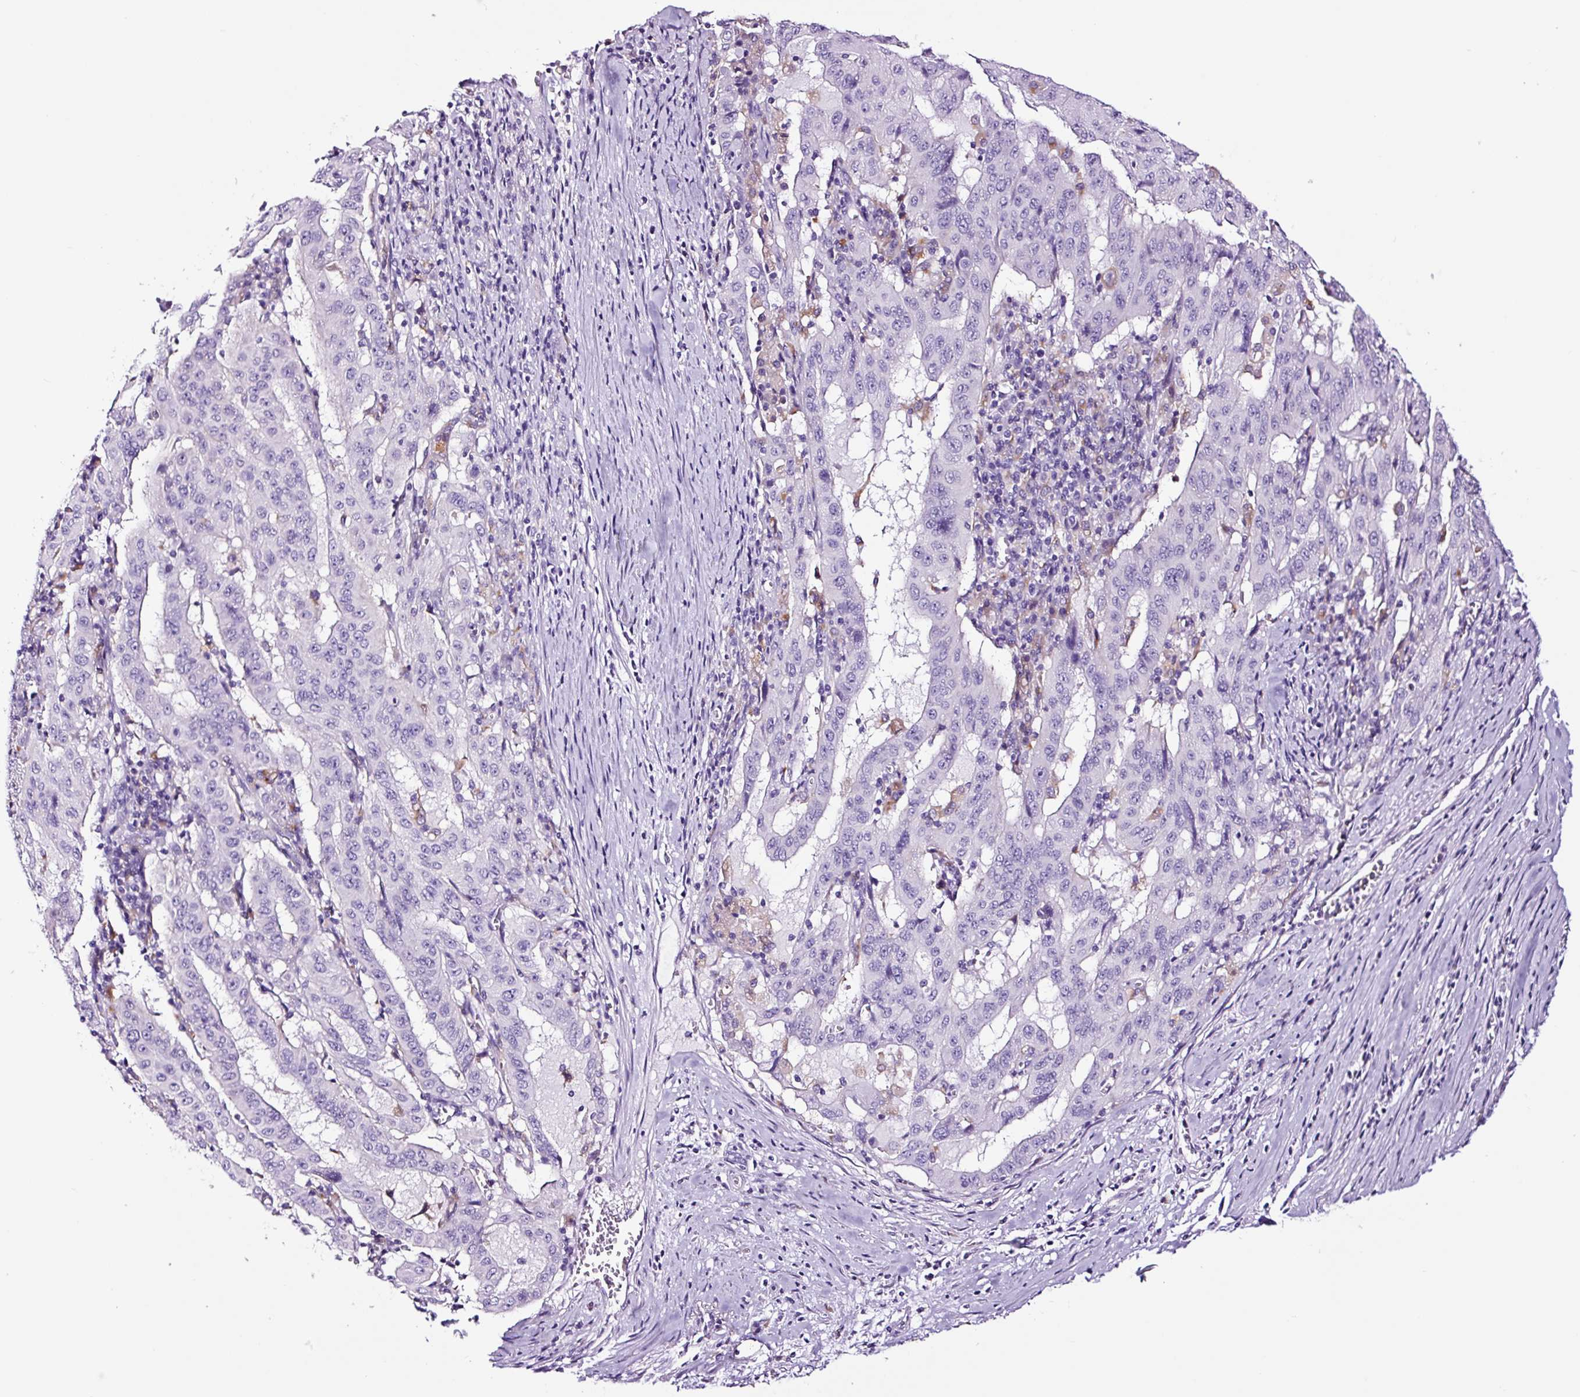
{"staining": {"intensity": "negative", "quantity": "none", "location": "none"}, "tissue": "pancreatic cancer", "cell_type": "Tumor cells", "image_type": "cancer", "snomed": [{"axis": "morphology", "description": "Adenocarcinoma, NOS"}, {"axis": "topography", "description": "Pancreas"}], "caption": "Immunohistochemistry (IHC) of adenocarcinoma (pancreatic) displays no positivity in tumor cells.", "gene": "FBXL7", "patient": {"sex": "male", "age": 63}}